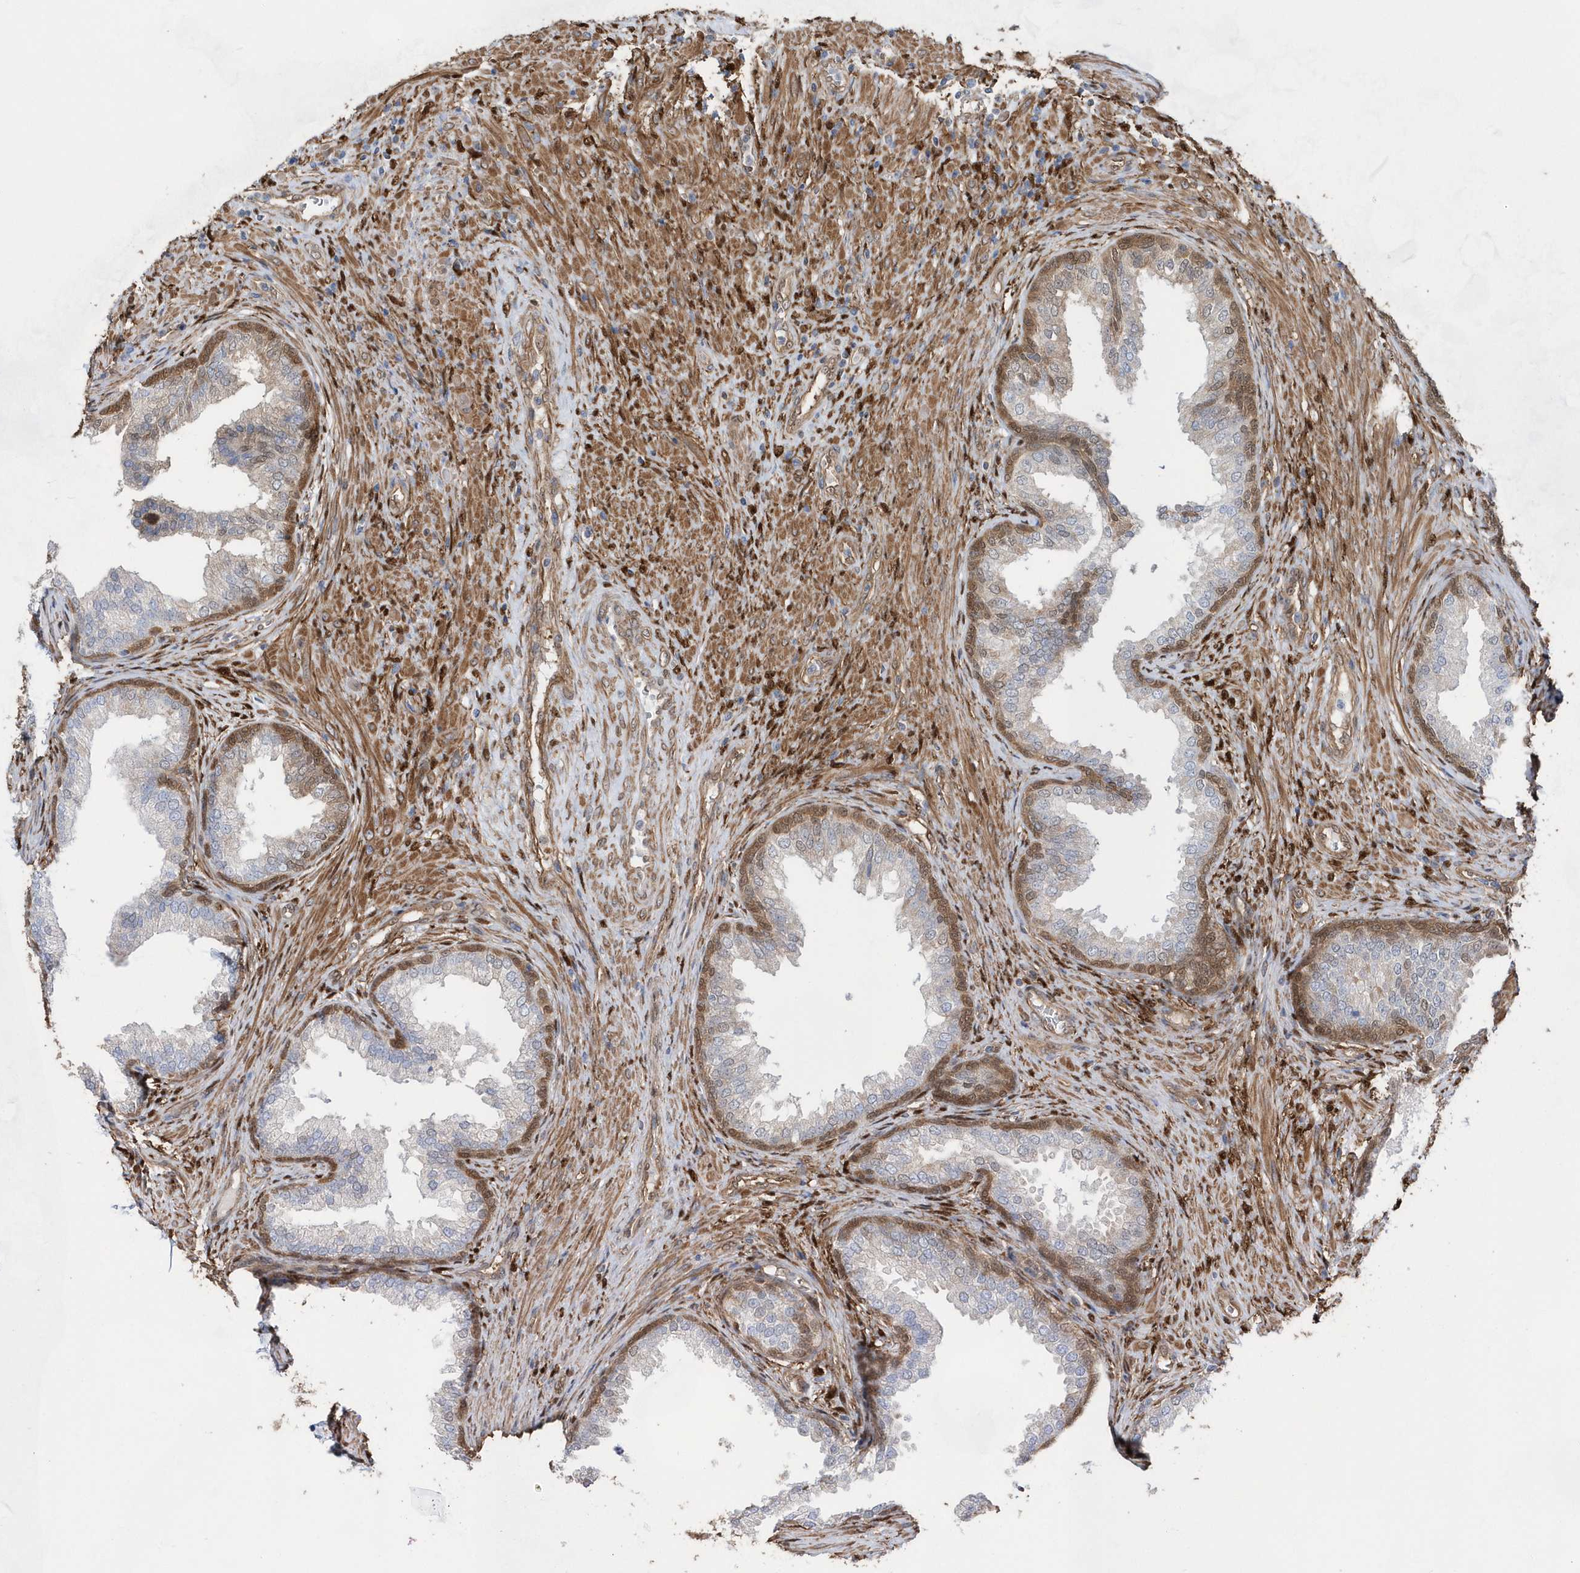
{"staining": {"intensity": "moderate", "quantity": "25%-75%", "location": "cytoplasmic/membranous,nuclear"}, "tissue": "prostate", "cell_type": "Glandular cells", "image_type": "normal", "snomed": [{"axis": "morphology", "description": "Normal tissue, NOS"}, {"axis": "topography", "description": "Prostate"}], "caption": "IHC (DAB) staining of unremarkable human prostate shows moderate cytoplasmic/membranous,nuclear protein staining in approximately 25%-75% of glandular cells.", "gene": "BDH2", "patient": {"sex": "male", "age": 76}}